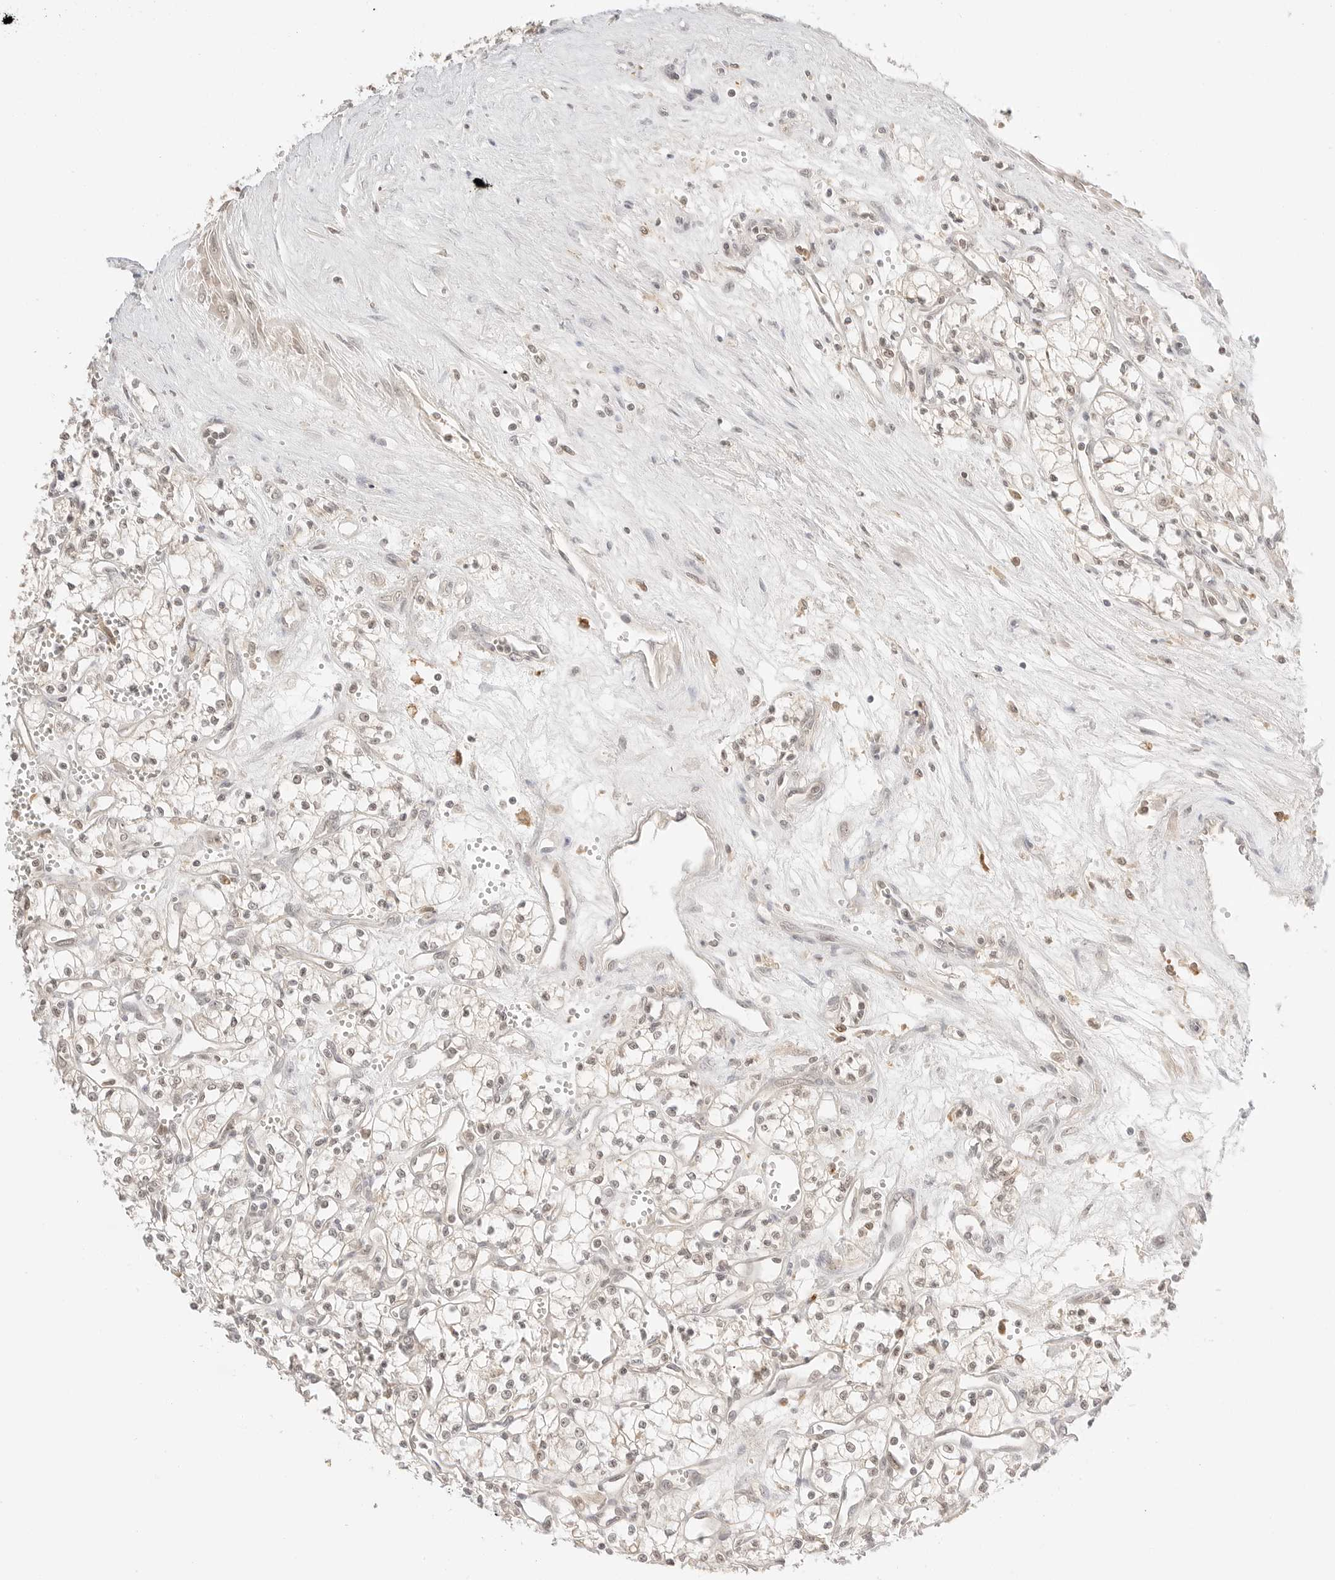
{"staining": {"intensity": "negative", "quantity": "none", "location": "none"}, "tissue": "renal cancer", "cell_type": "Tumor cells", "image_type": "cancer", "snomed": [{"axis": "morphology", "description": "Adenocarcinoma, NOS"}, {"axis": "topography", "description": "Kidney"}], "caption": "Tumor cells are negative for brown protein staining in renal cancer (adenocarcinoma).", "gene": "RPS6KL1", "patient": {"sex": "male", "age": 59}}